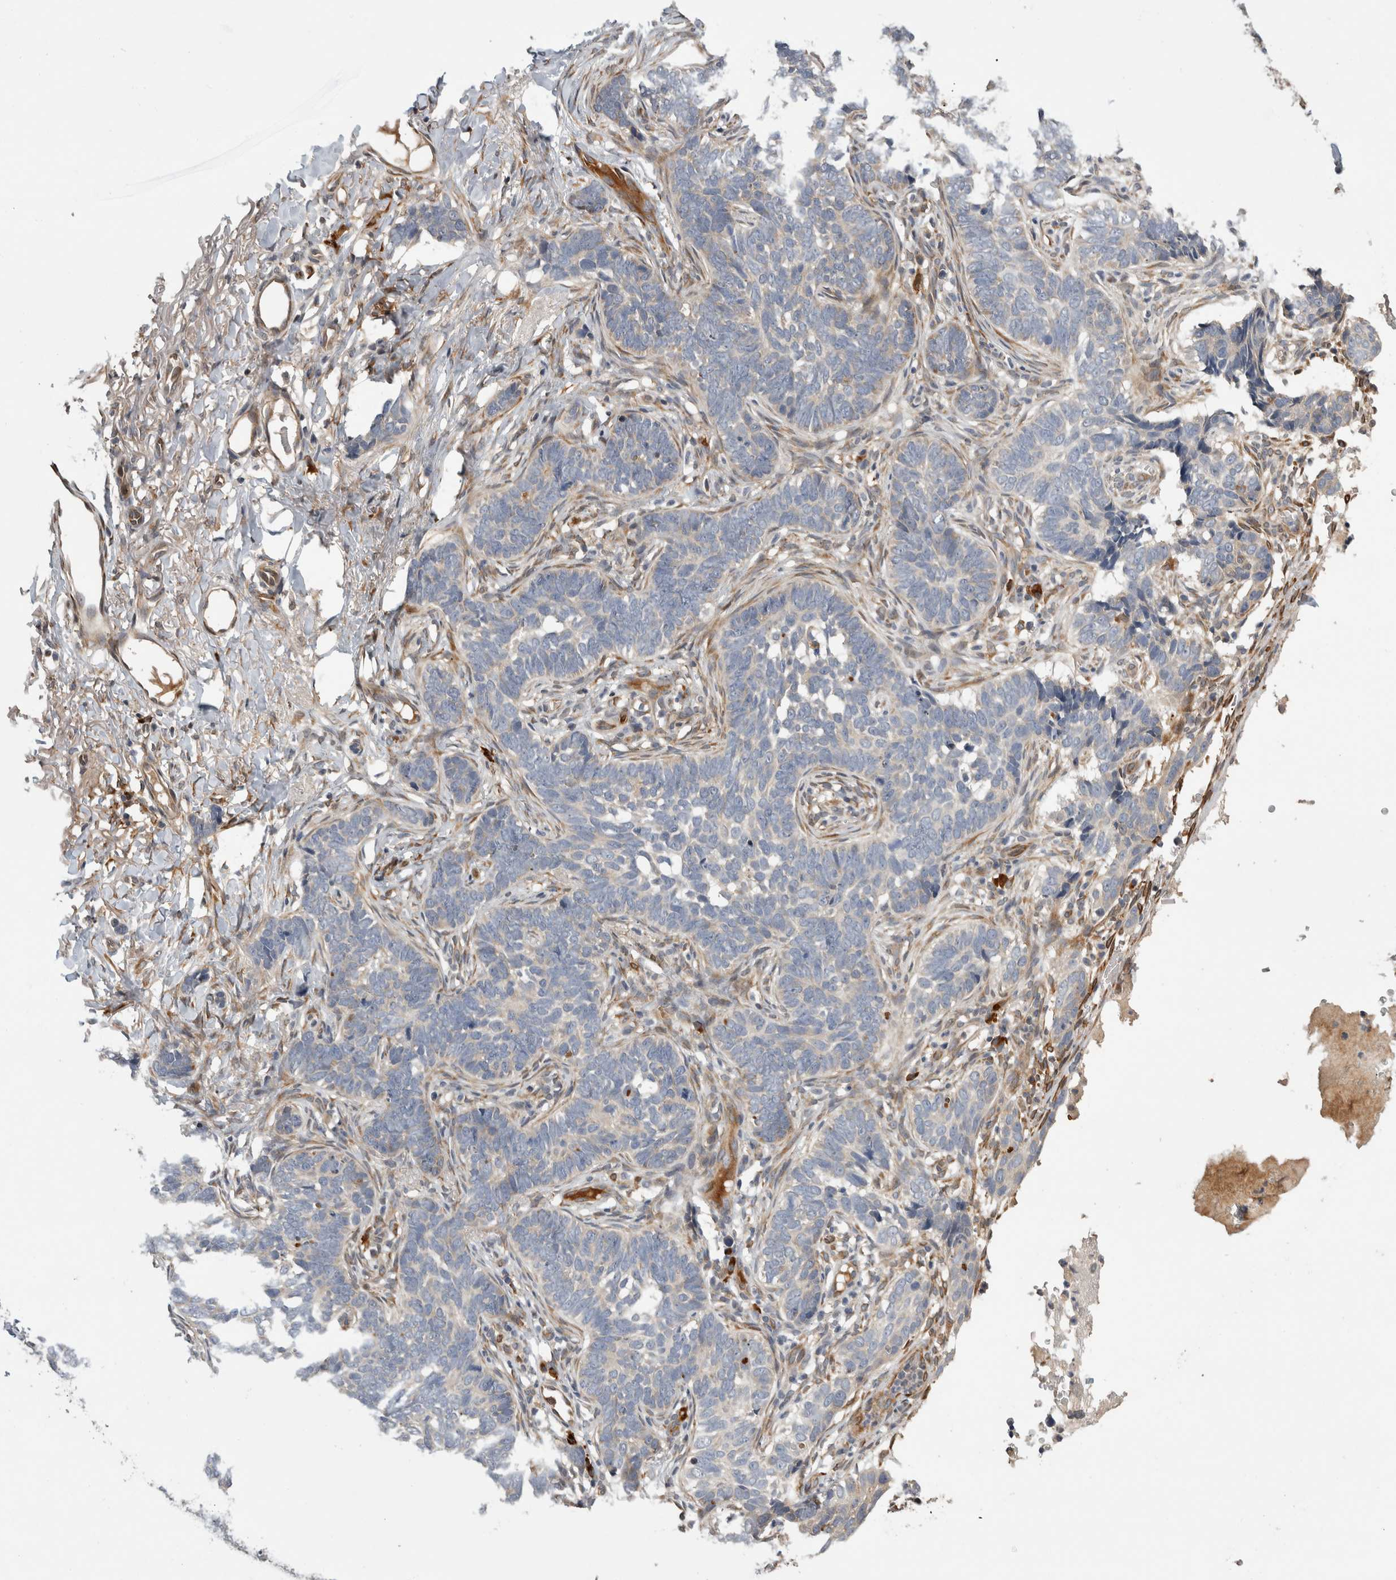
{"staining": {"intensity": "negative", "quantity": "none", "location": "none"}, "tissue": "skin cancer", "cell_type": "Tumor cells", "image_type": "cancer", "snomed": [{"axis": "morphology", "description": "Normal tissue, NOS"}, {"axis": "morphology", "description": "Basal cell carcinoma"}, {"axis": "topography", "description": "Skin"}], "caption": "Immunohistochemistry histopathology image of neoplastic tissue: skin cancer (basal cell carcinoma) stained with DAB displays no significant protein positivity in tumor cells.", "gene": "APOL2", "patient": {"sex": "male", "age": 77}}